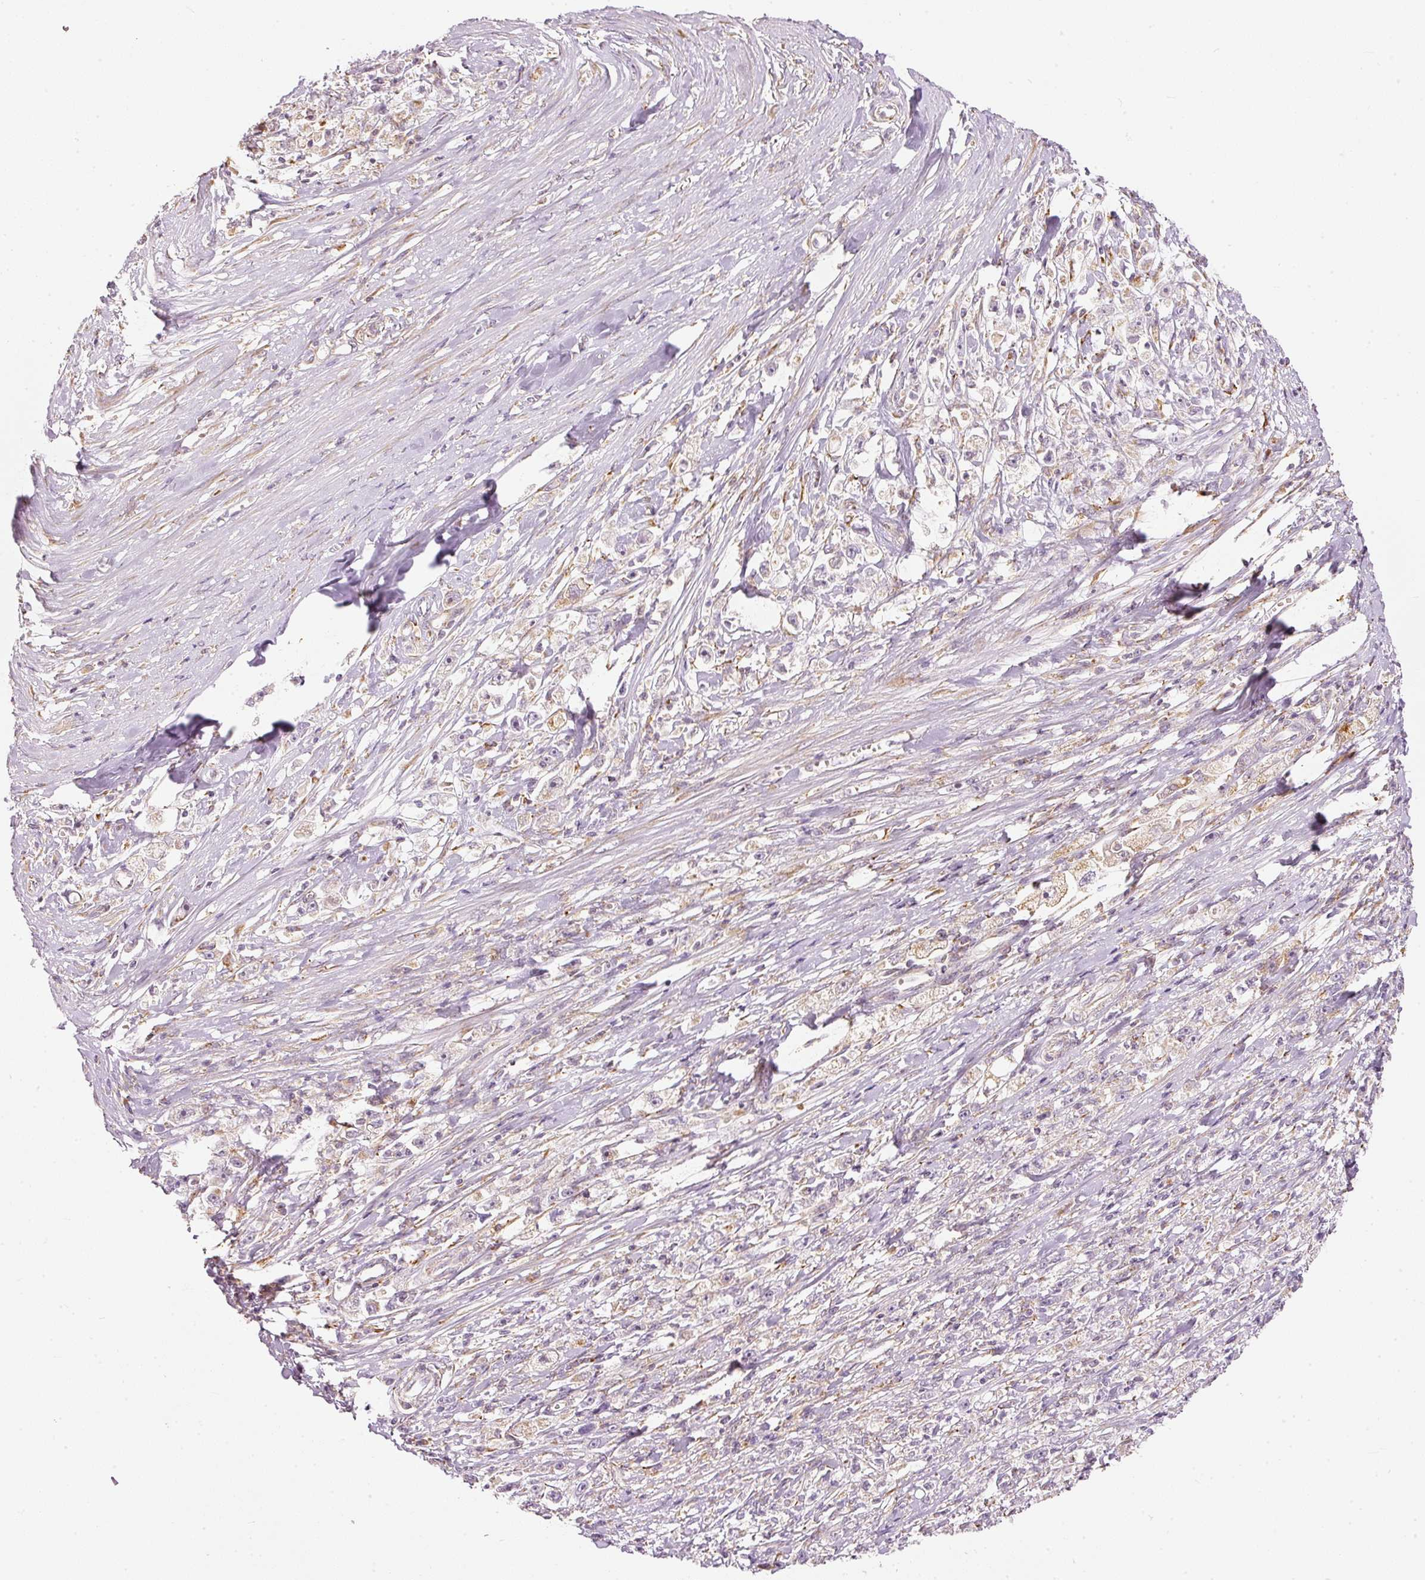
{"staining": {"intensity": "weak", "quantity": "<25%", "location": "cytoplasmic/membranous"}, "tissue": "stomach cancer", "cell_type": "Tumor cells", "image_type": "cancer", "snomed": [{"axis": "morphology", "description": "Adenocarcinoma, NOS"}, {"axis": "topography", "description": "Stomach"}], "caption": "Tumor cells show no significant expression in stomach adenocarcinoma. (DAB (3,3'-diaminobenzidine) IHC with hematoxylin counter stain).", "gene": "SNAPC5", "patient": {"sex": "female", "age": 59}}